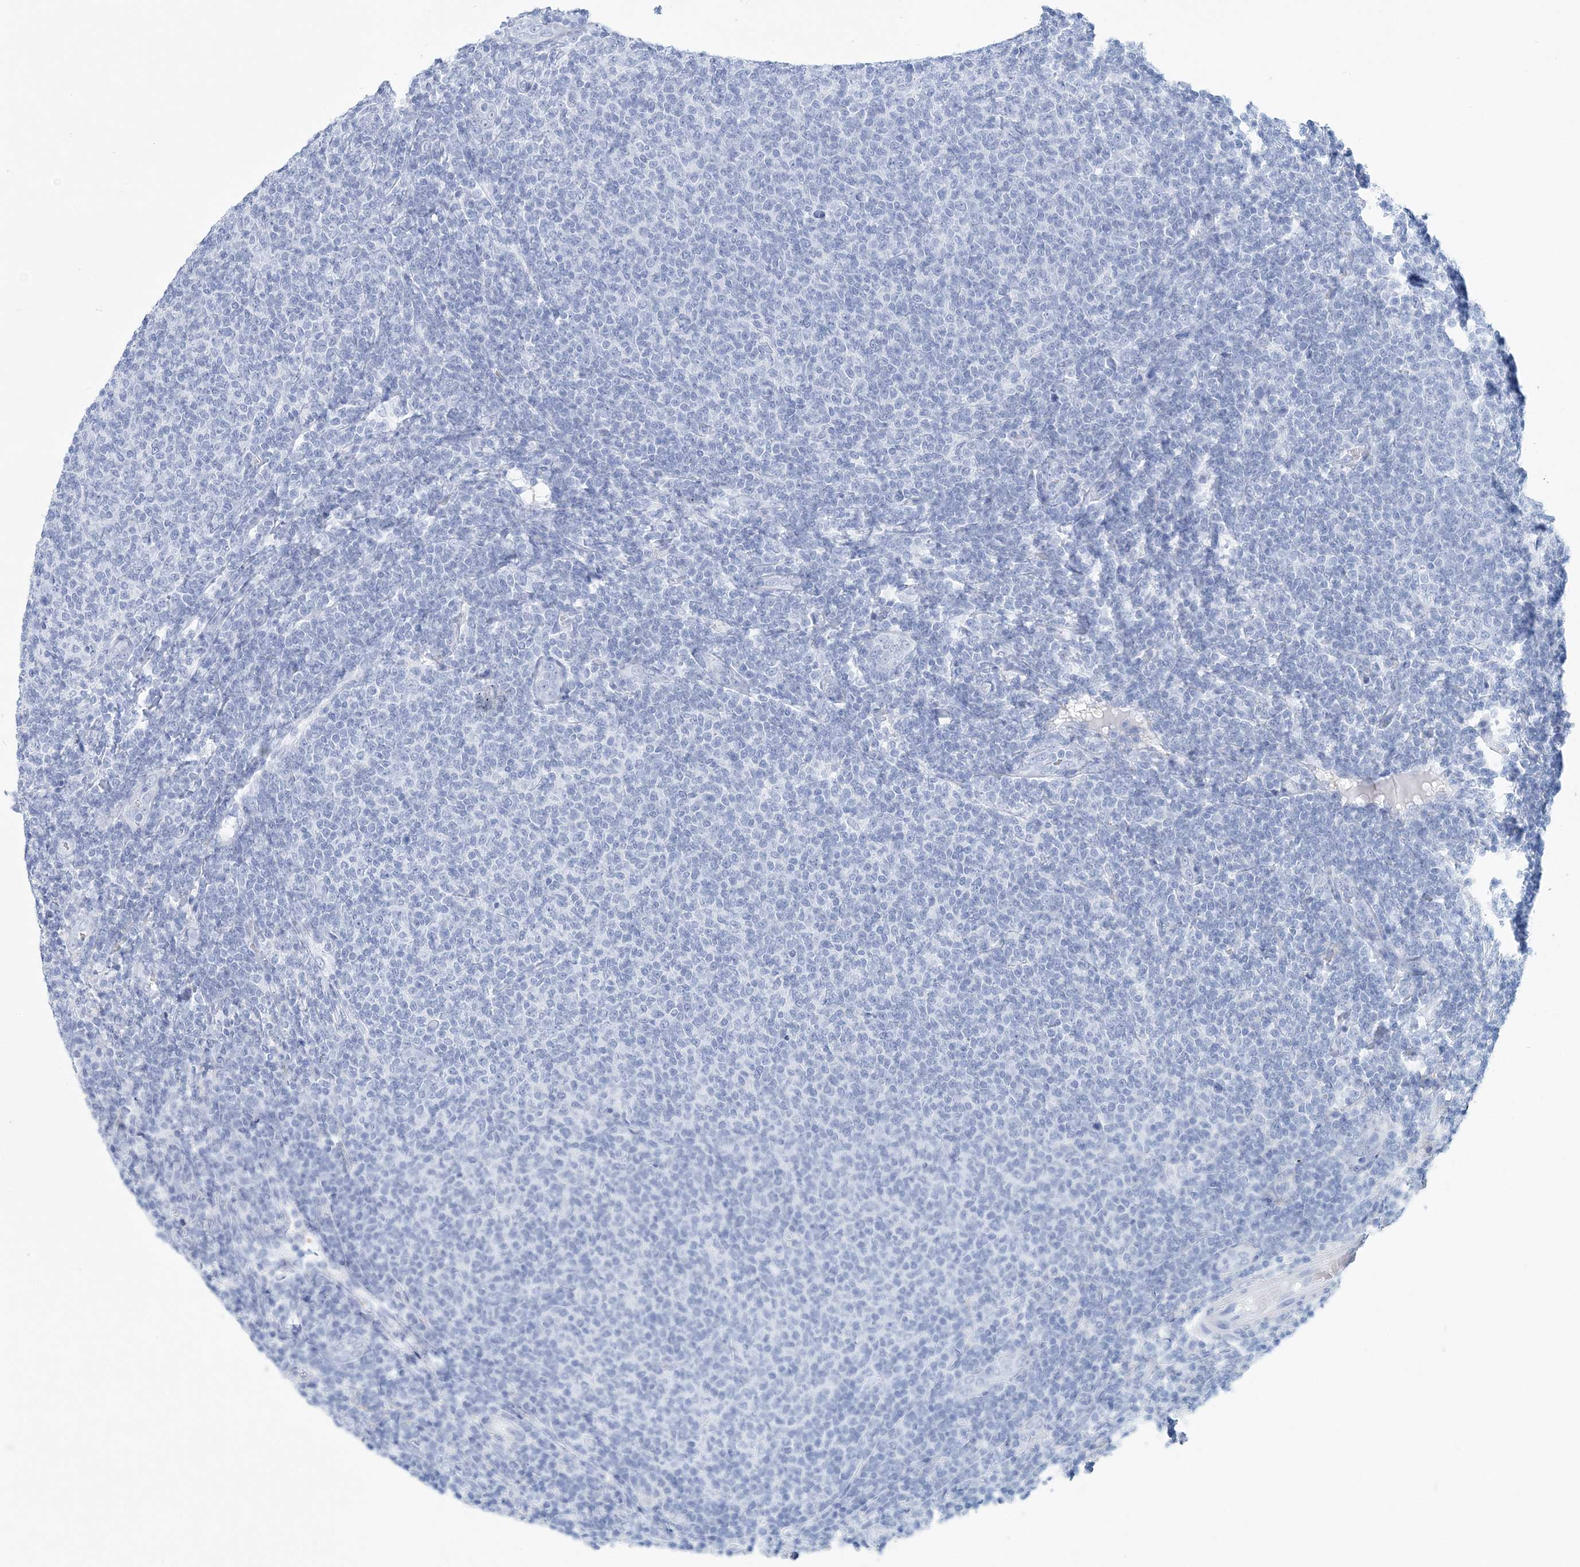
{"staining": {"intensity": "negative", "quantity": "none", "location": "none"}, "tissue": "lymphoma", "cell_type": "Tumor cells", "image_type": "cancer", "snomed": [{"axis": "morphology", "description": "Malignant lymphoma, non-Hodgkin's type, Low grade"}, {"axis": "topography", "description": "Lymph node"}], "caption": "Protein analysis of lymphoma shows no significant positivity in tumor cells.", "gene": "NKX6-1", "patient": {"sex": "male", "age": 66}}